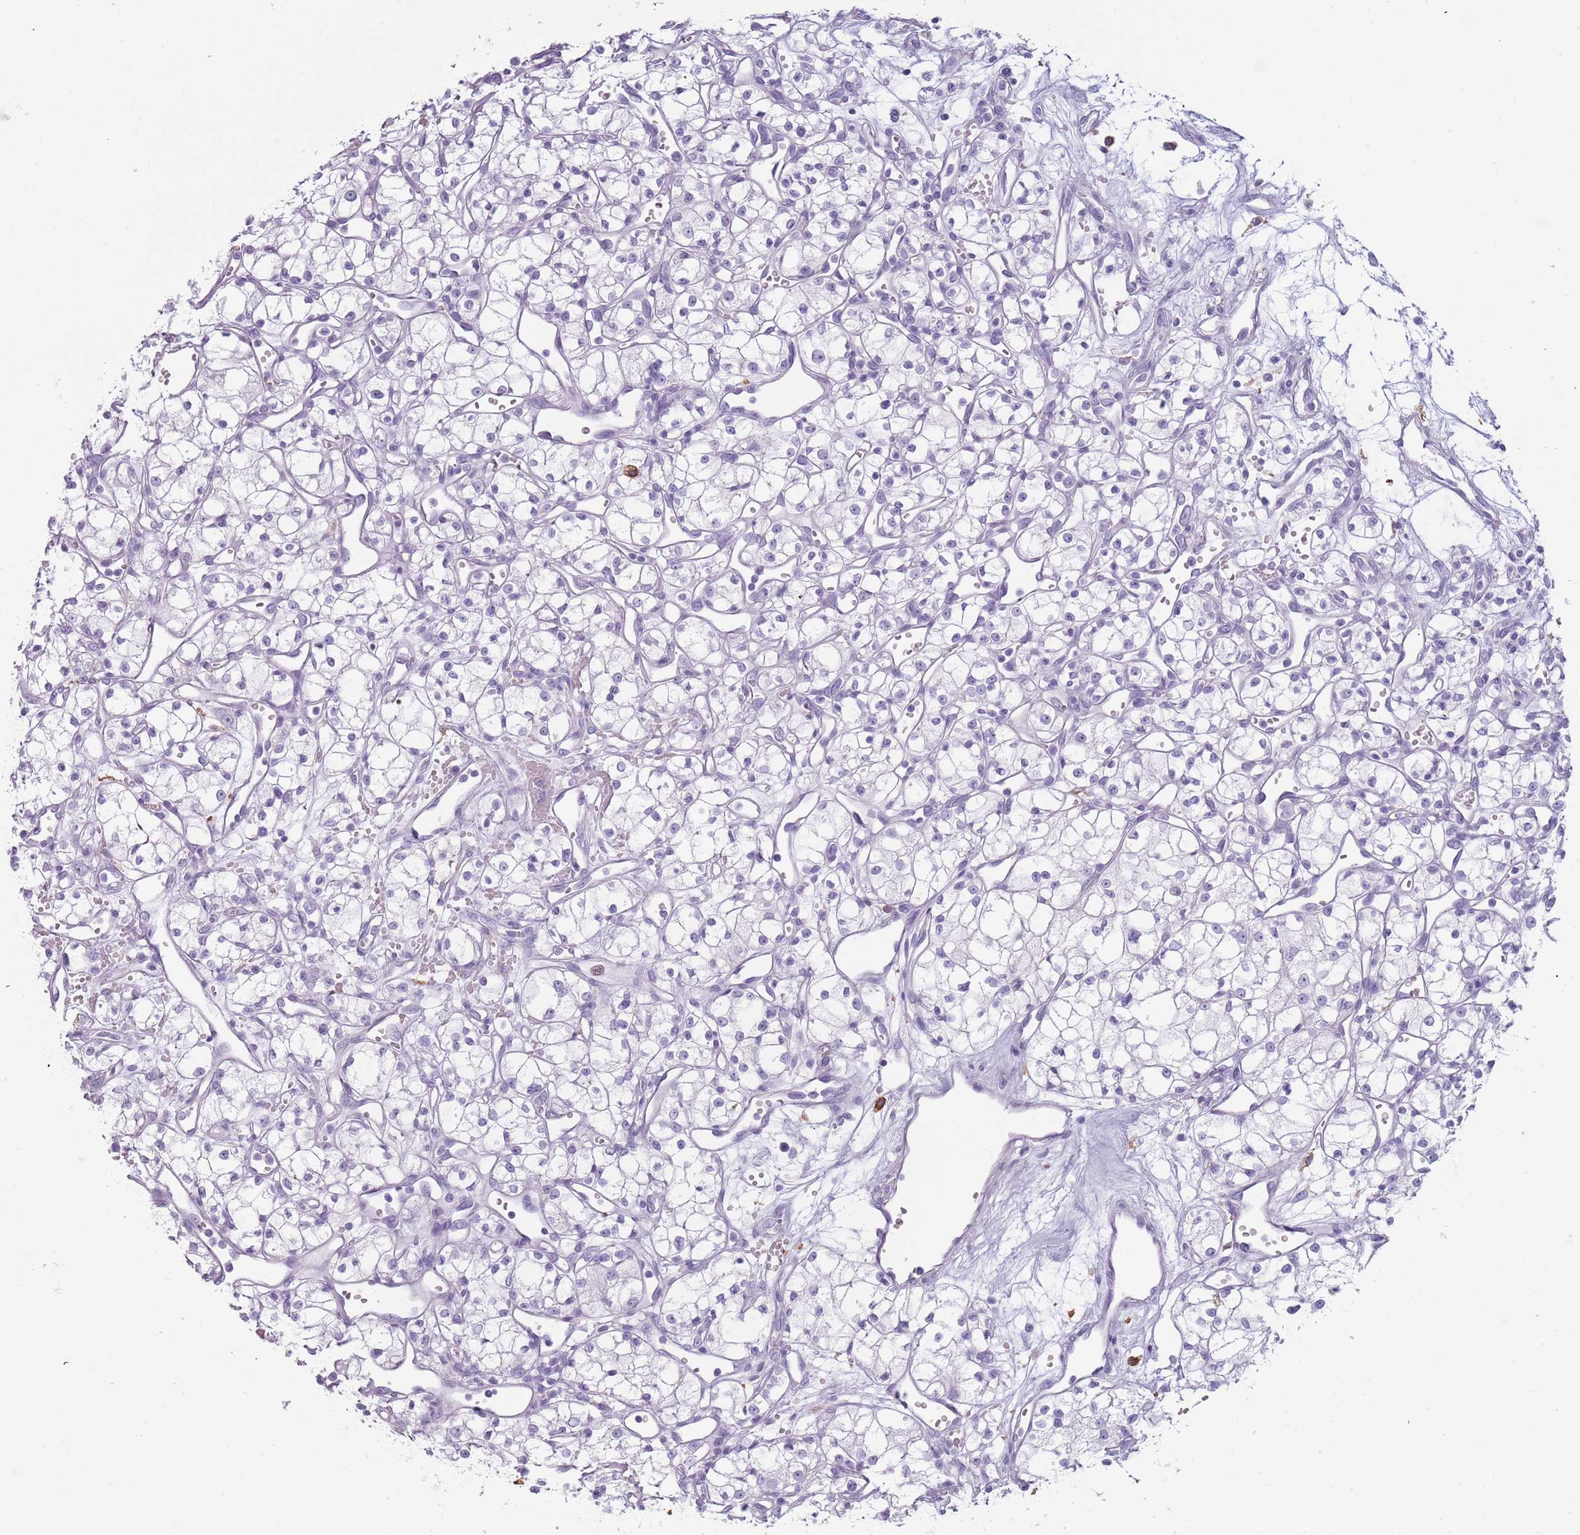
{"staining": {"intensity": "negative", "quantity": "none", "location": "none"}, "tissue": "renal cancer", "cell_type": "Tumor cells", "image_type": "cancer", "snomed": [{"axis": "morphology", "description": "Adenocarcinoma, NOS"}, {"axis": "topography", "description": "Kidney"}], "caption": "Immunohistochemistry (IHC) micrograph of adenocarcinoma (renal) stained for a protein (brown), which demonstrates no expression in tumor cells.", "gene": "COLEC12", "patient": {"sex": "male", "age": 59}}